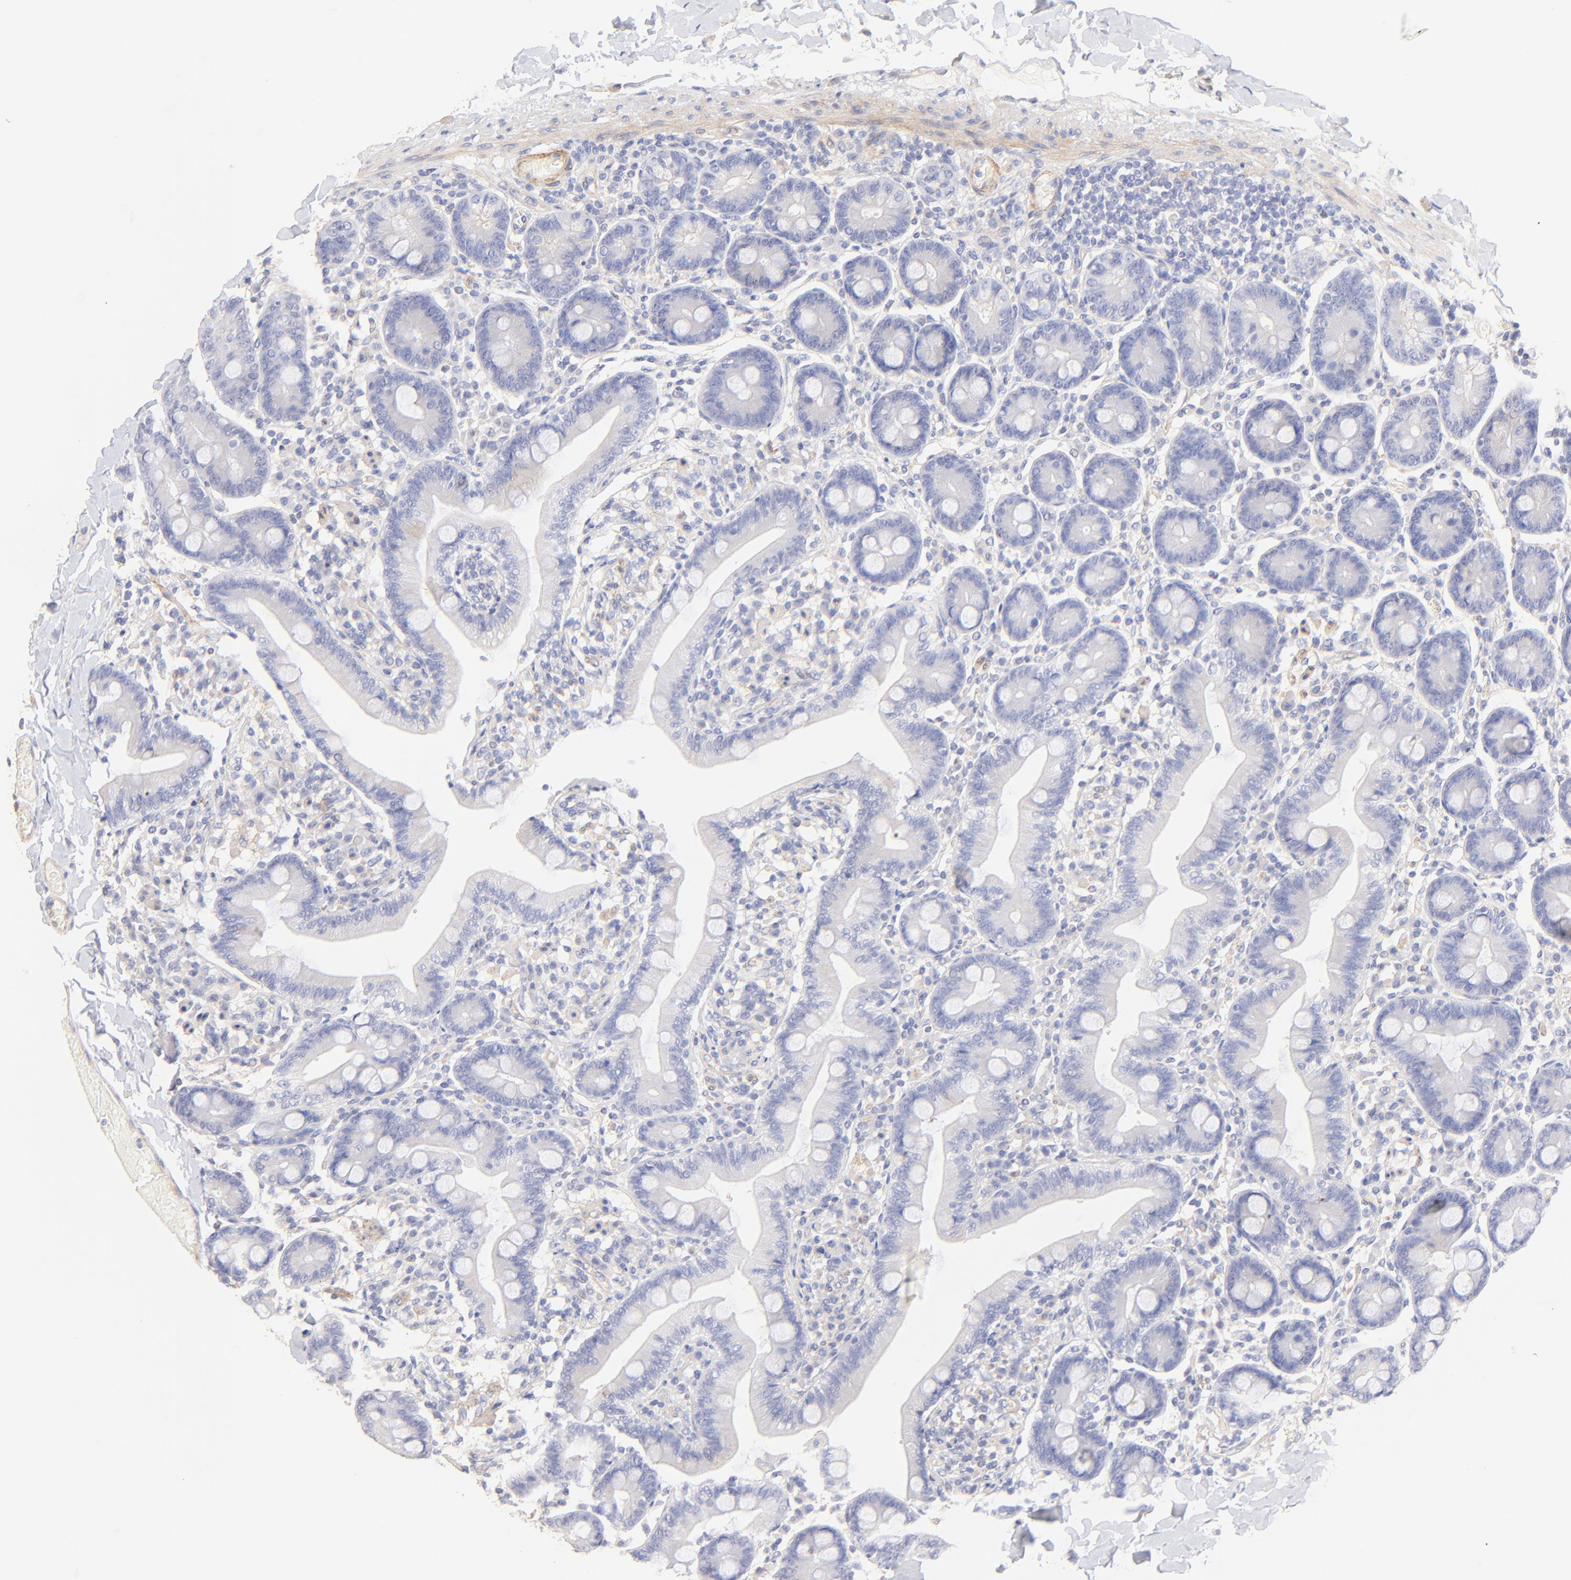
{"staining": {"intensity": "negative", "quantity": "none", "location": "none"}, "tissue": "duodenum", "cell_type": "Glandular cells", "image_type": "normal", "snomed": [{"axis": "morphology", "description": "Normal tissue, NOS"}, {"axis": "topography", "description": "Duodenum"}], "caption": "The micrograph shows no significant expression in glandular cells of duodenum.", "gene": "ACTRT1", "patient": {"sex": "male", "age": 66}}